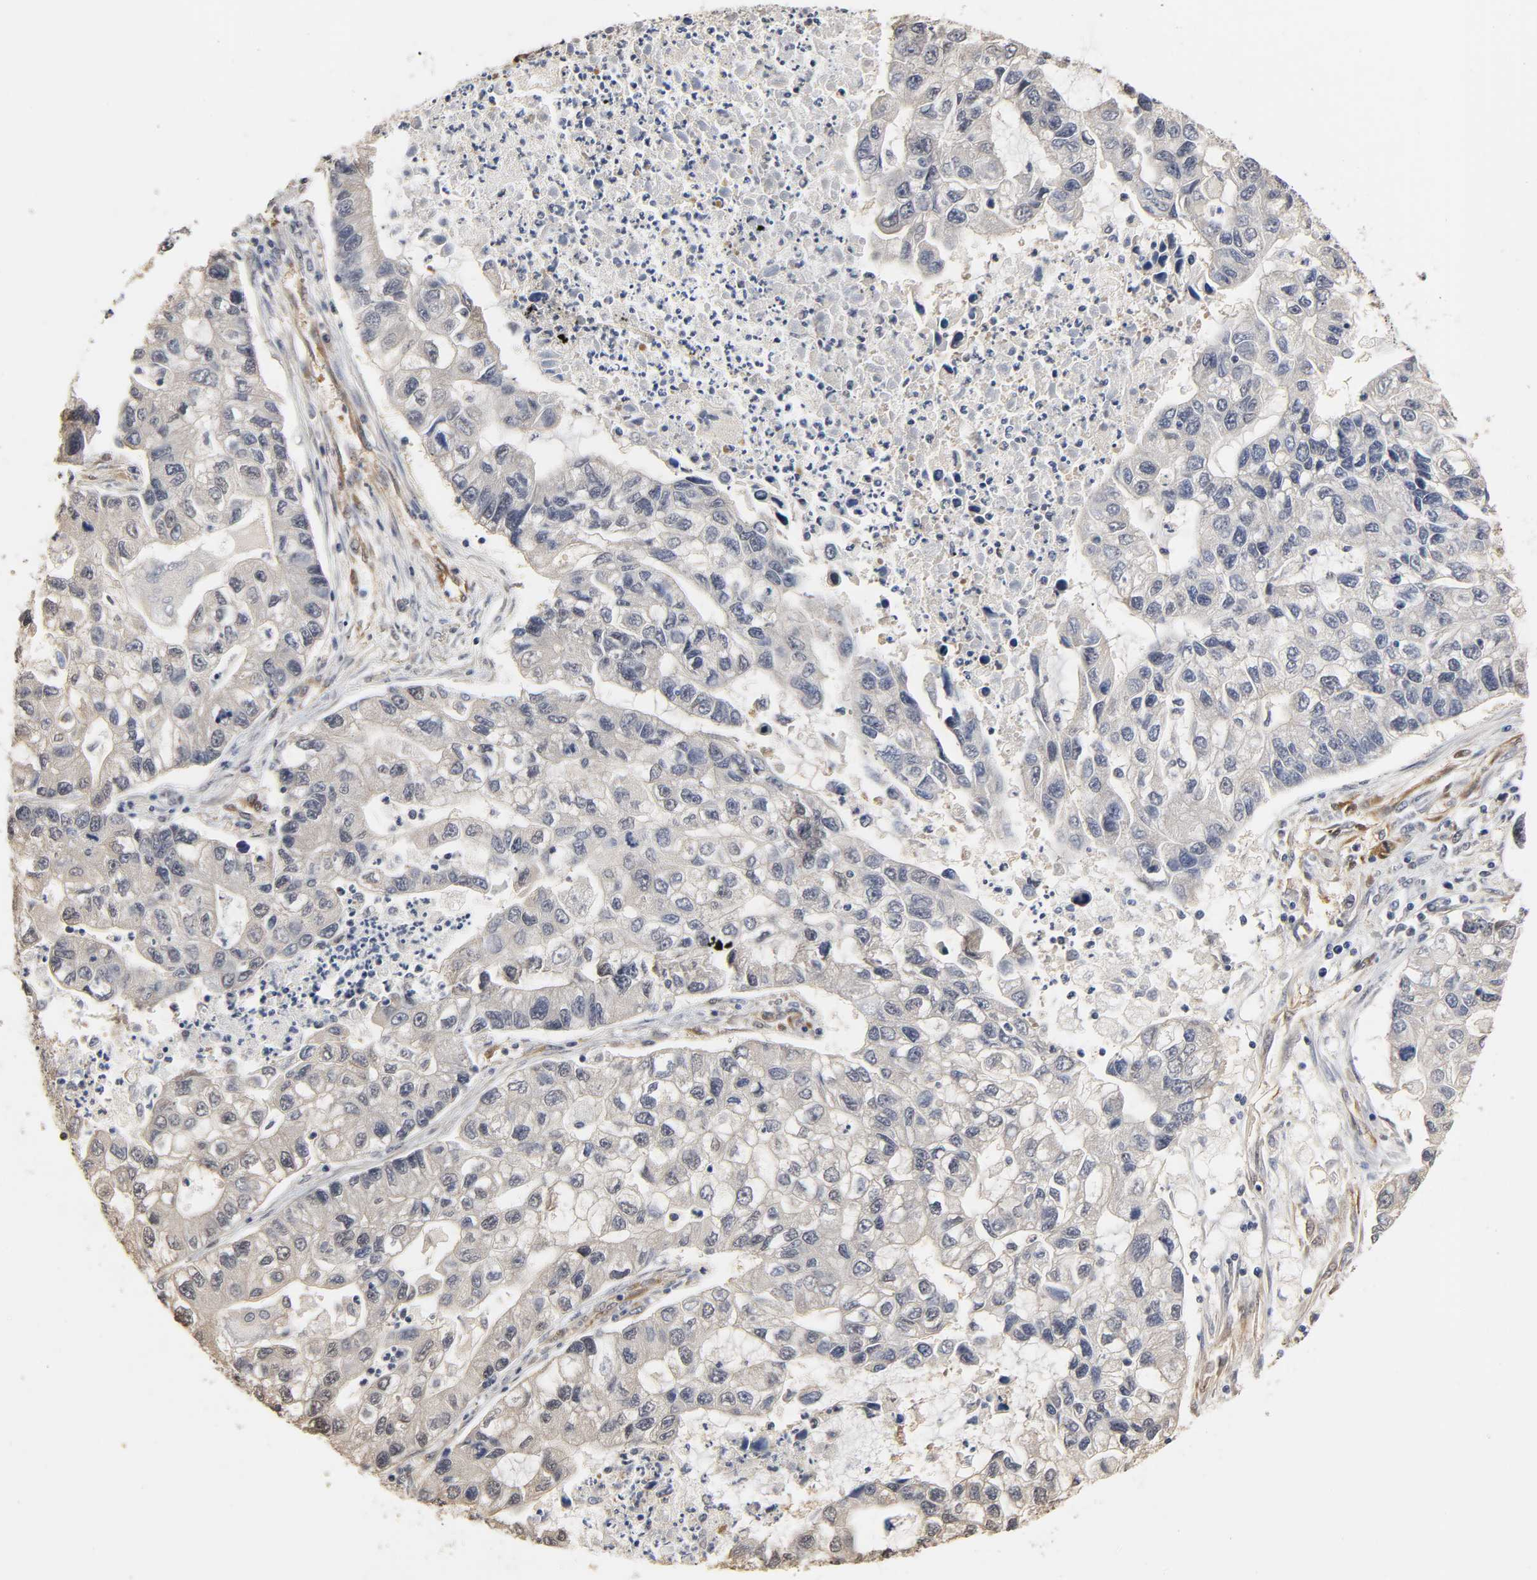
{"staining": {"intensity": "negative", "quantity": "none", "location": "none"}, "tissue": "lung cancer", "cell_type": "Tumor cells", "image_type": "cancer", "snomed": [{"axis": "morphology", "description": "Adenocarcinoma, NOS"}, {"axis": "topography", "description": "Lung"}], "caption": "The immunohistochemistry photomicrograph has no significant positivity in tumor cells of adenocarcinoma (lung) tissue.", "gene": "PDE5A", "patient": {"sex": "female", "age": 51}}